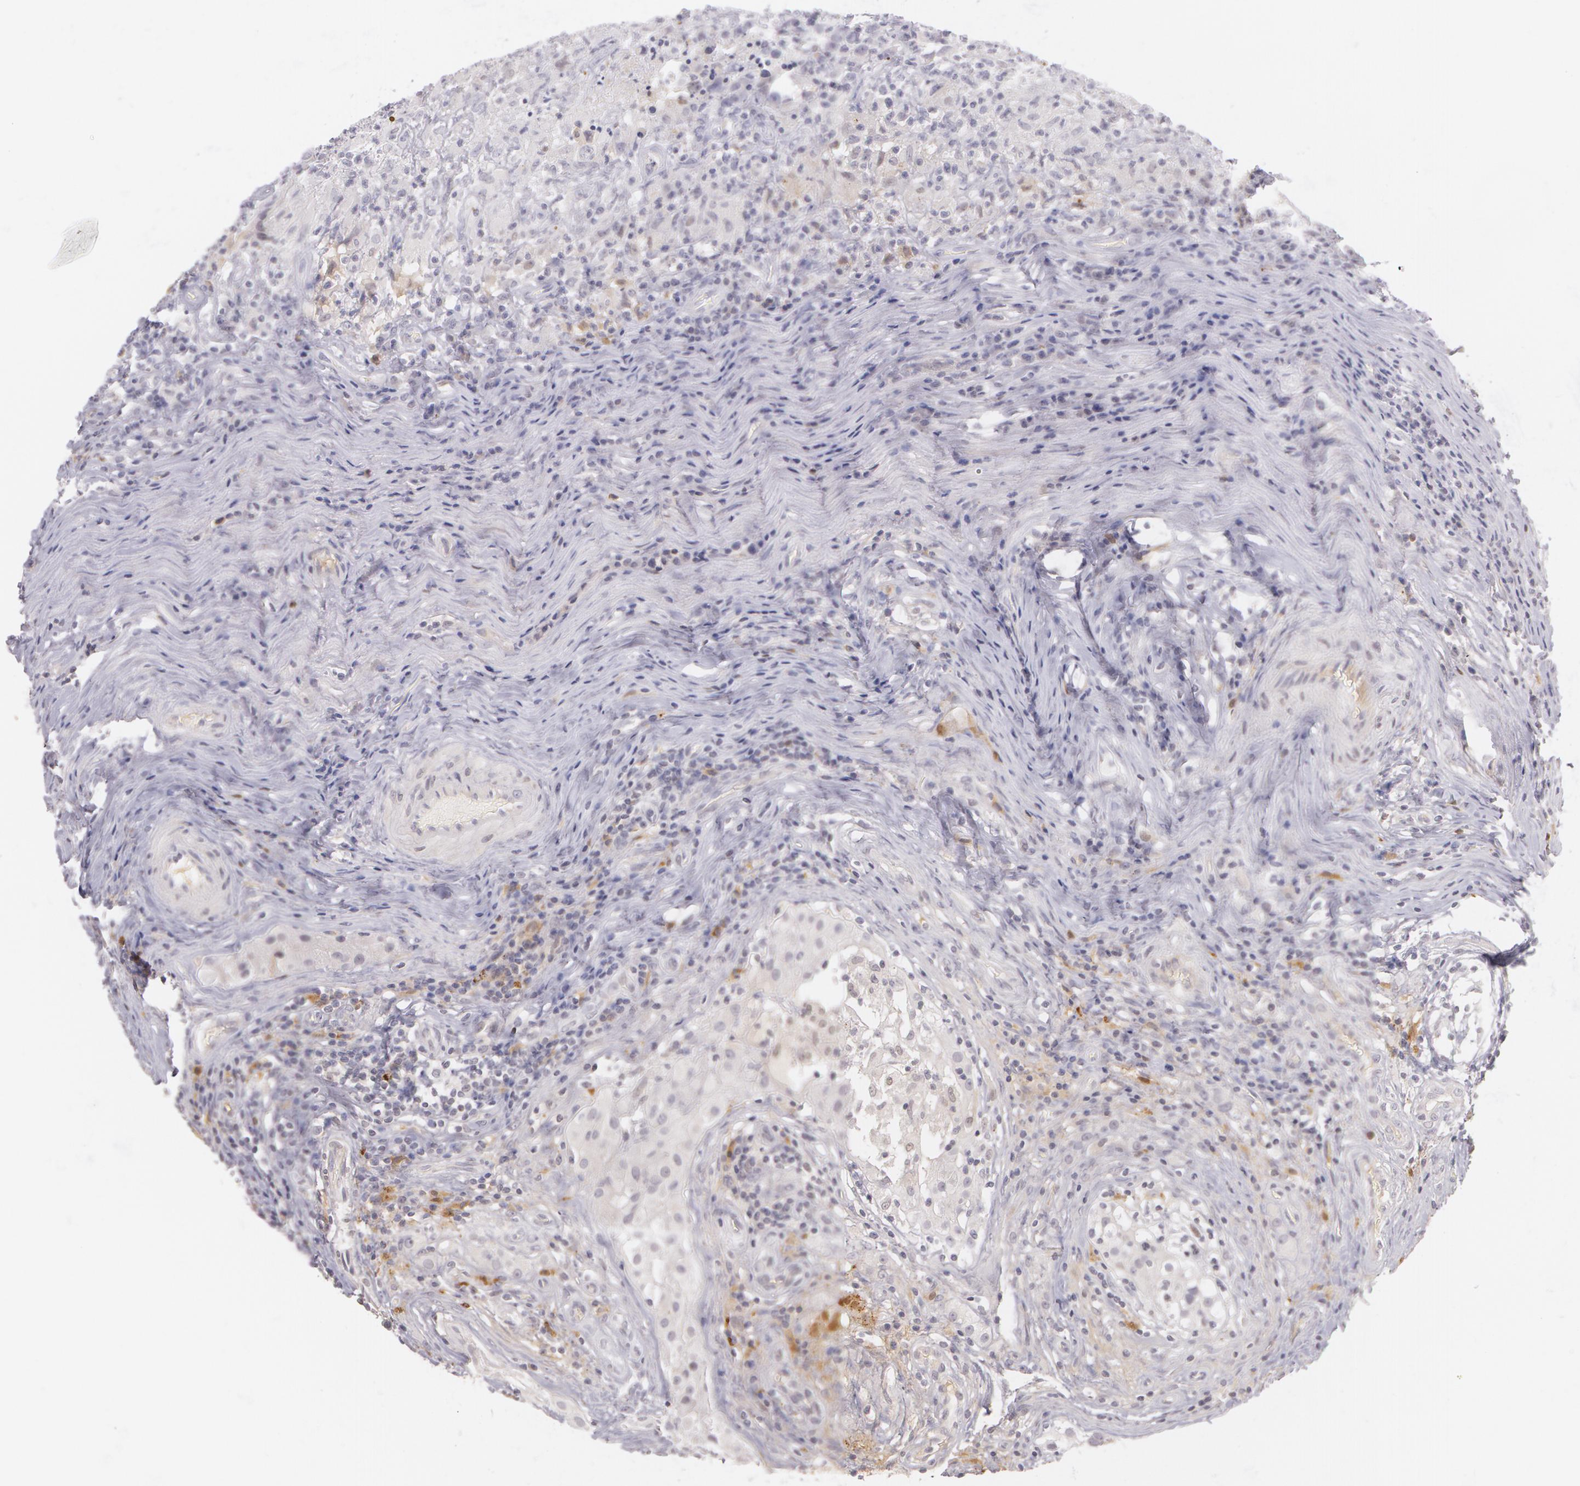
{"staining": {"intensity": "weak", "quantity": "<25%", "location": "cytoplasmic/membranous"}, "tissue": "testis cancer", "cell_type": "Tumor cells", "image_type": "cancer", "snomed": [{"axis": "morphology", "description": "Seminoma, NOS"}, {"axis": "topography", "description": "Testis"}], "caption": "Protein analysis of seminoma (testis) demonstrates no significant expression in tumor cells. (Stains: DAB (3,3'-diaminobenzidine) immunohistochemistry (IHC) with hematoxylin counter stain, Microscopy: brightfield microscopy at high magnification).", "gene": "LBP", "patient": {"sex": "male", "age": 34}}